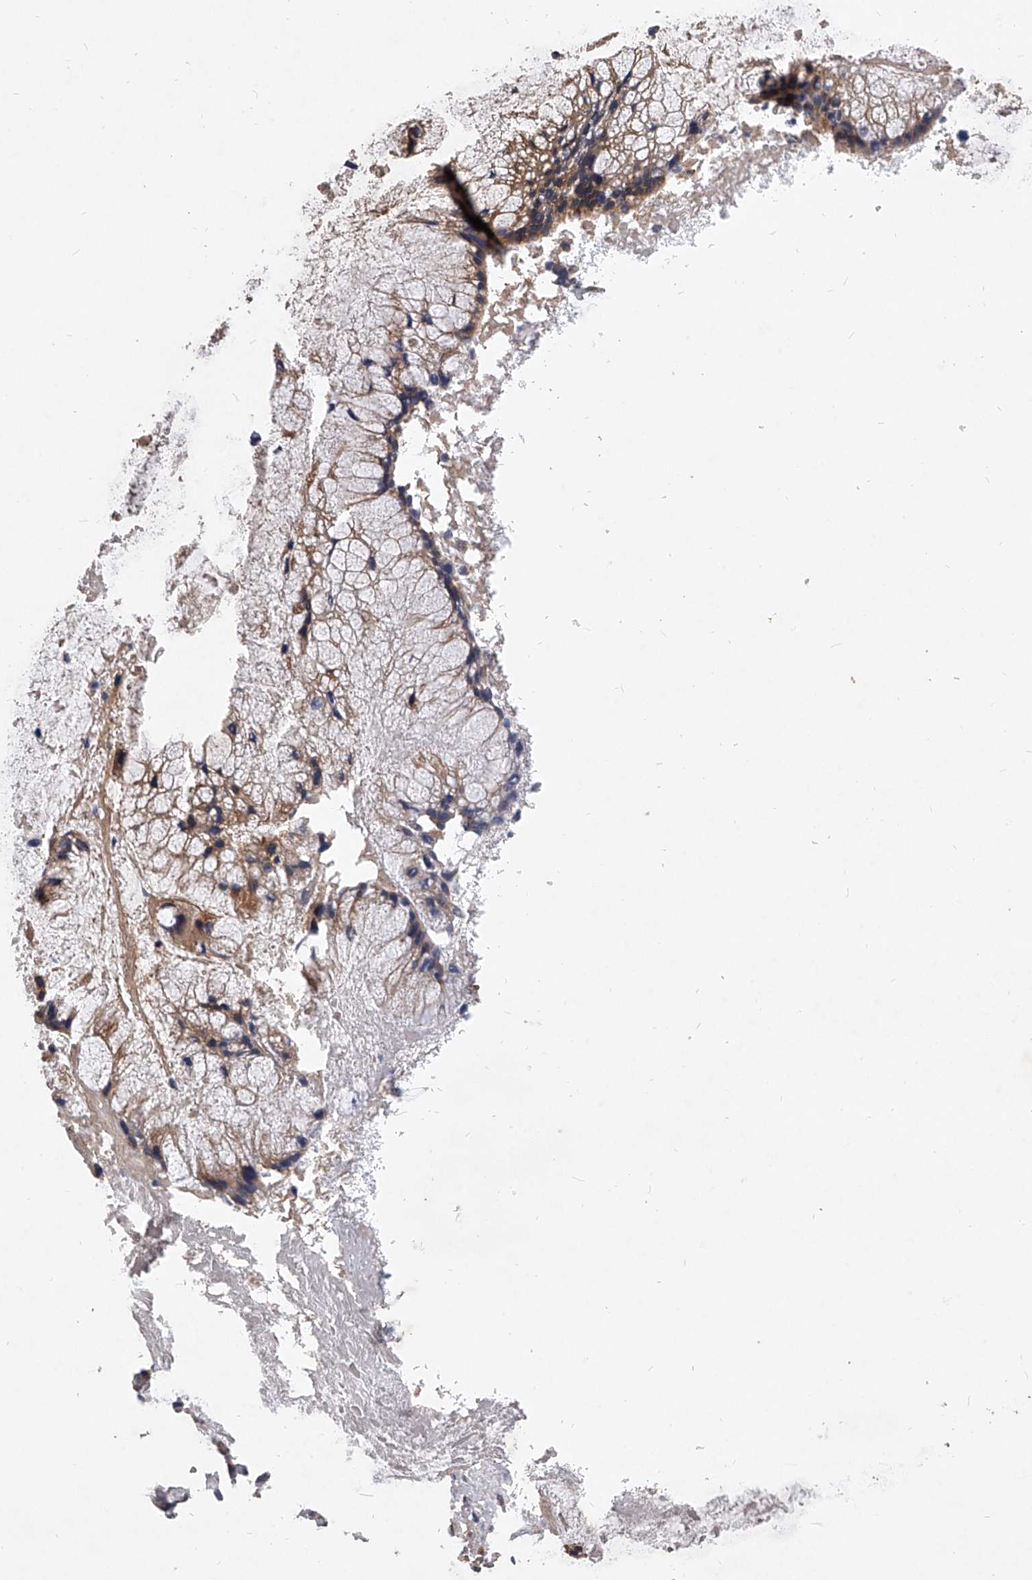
{"staining": {"intensity": "moderate", "quantity": ">75%", "location": "cytoplasmic/membranous"}, "tissue": "ovarian cancer", "cell_type": "Tumor cells", "image_type": "cancer", "snomed": [{"axis": "morphology", "description": "Cystadenocarcinoma, mucinous, NOS"}, {"axis": "topography", "description": "Ovary"}], "caption": "Immunohistochemical staining of human ovarian mucinous cystadenocarcinoma demonstrates medium levels of moderate cytoplasmic/membranous expression in approximately >75% of tumor cells. (brown staining indicates protein expression, while blue staining denotes nuclei).", "gene": "CFAP410", "patient": {"sex": "female", "age": 37}}